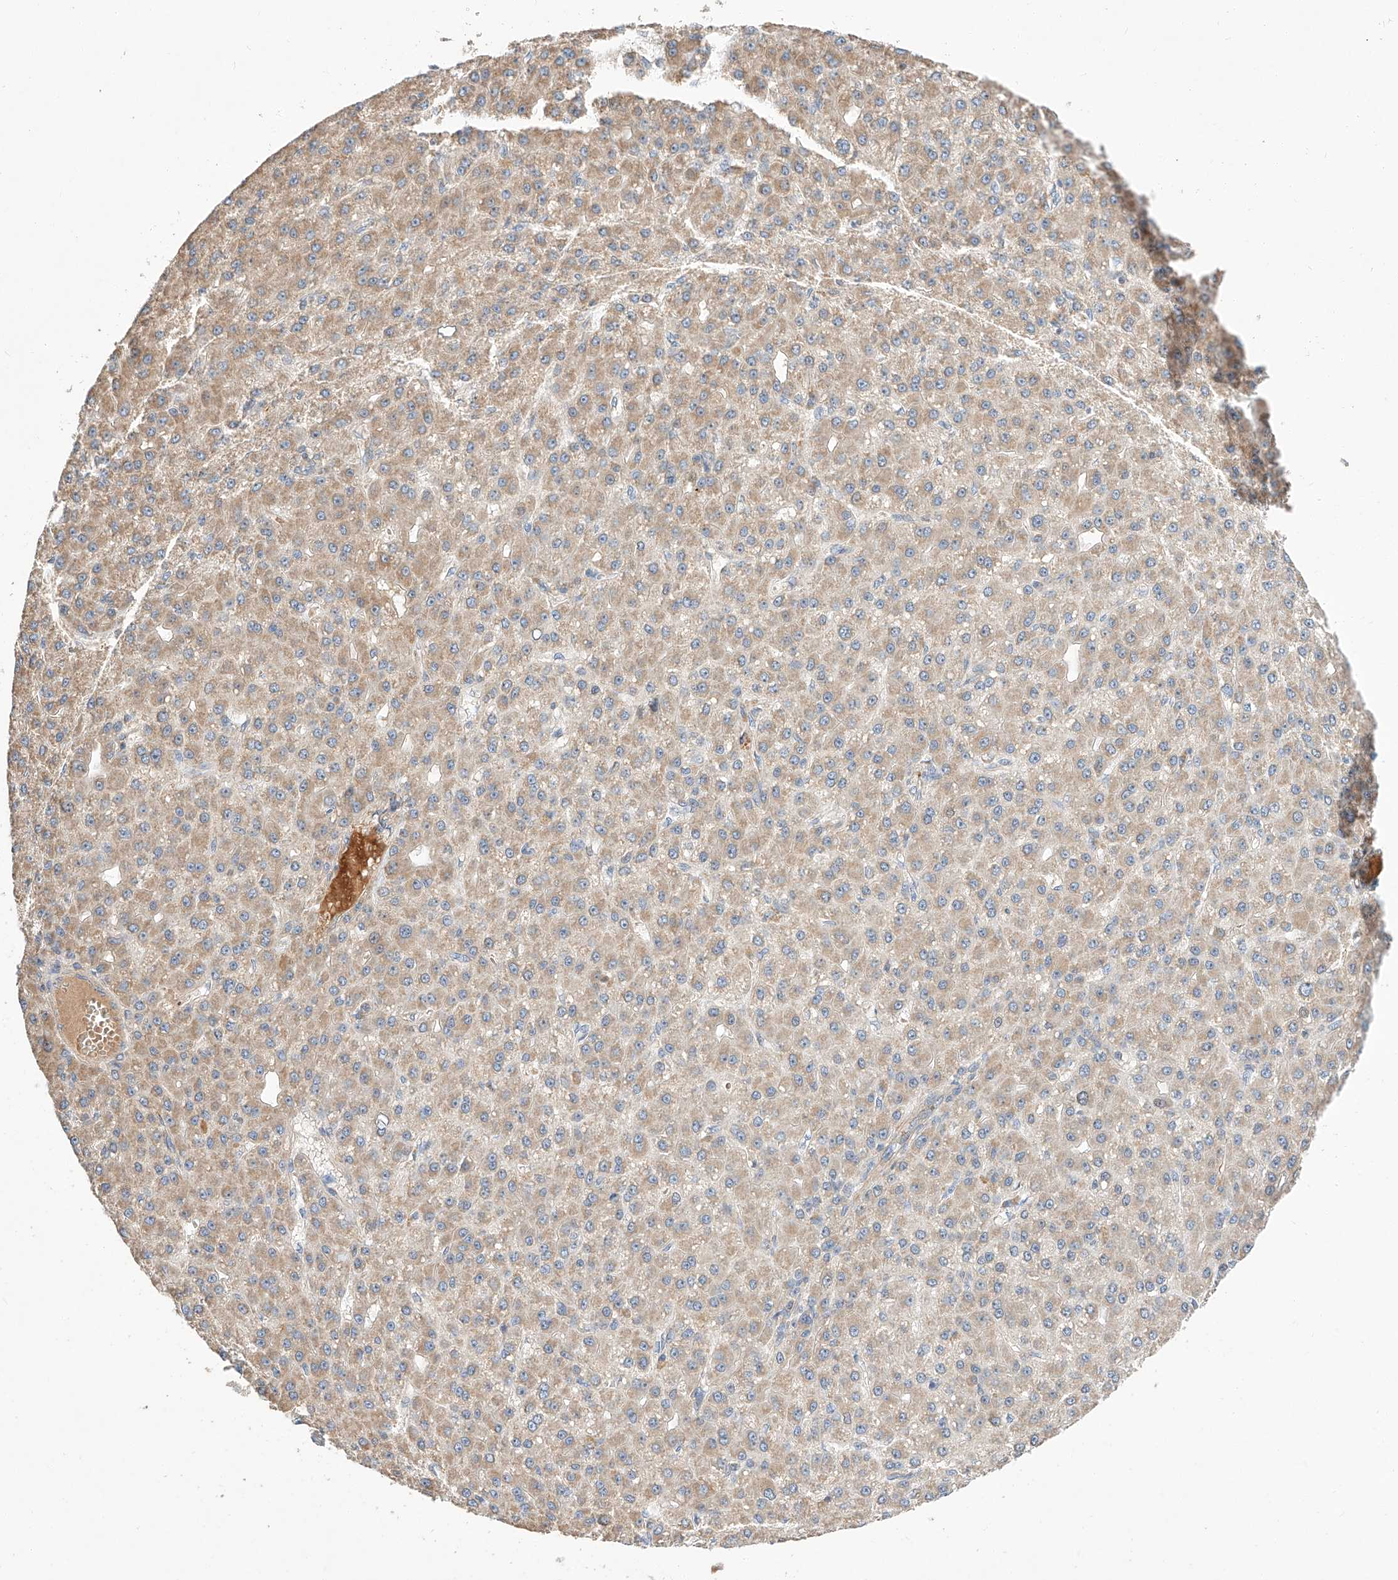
{"staining": {"intensity": "weak", "quantity": ">75%", "location": "cytoplasmic/membranous"}, "tissue": "liver cancer", "cell_type": "Tumor cells", "image_type": "cancer", "snomed": [{"axis": "morphology", "description": "Carcinoma, Hepatocellular, NOS"}, {"axis": "topography", "description": "Liver"}], "caption": "Protein staining demonstrates weak cytoplasmic/membranous expression in approximately >75% of tumor cells in hepatocellular carcinoma (liver). (Stains: DAB in brown, nuclei in blue, Microscopy: brightfield microscopy at high magnification).", "gene": "RAB23", "patient": {"sex": "male", "age": 67}}